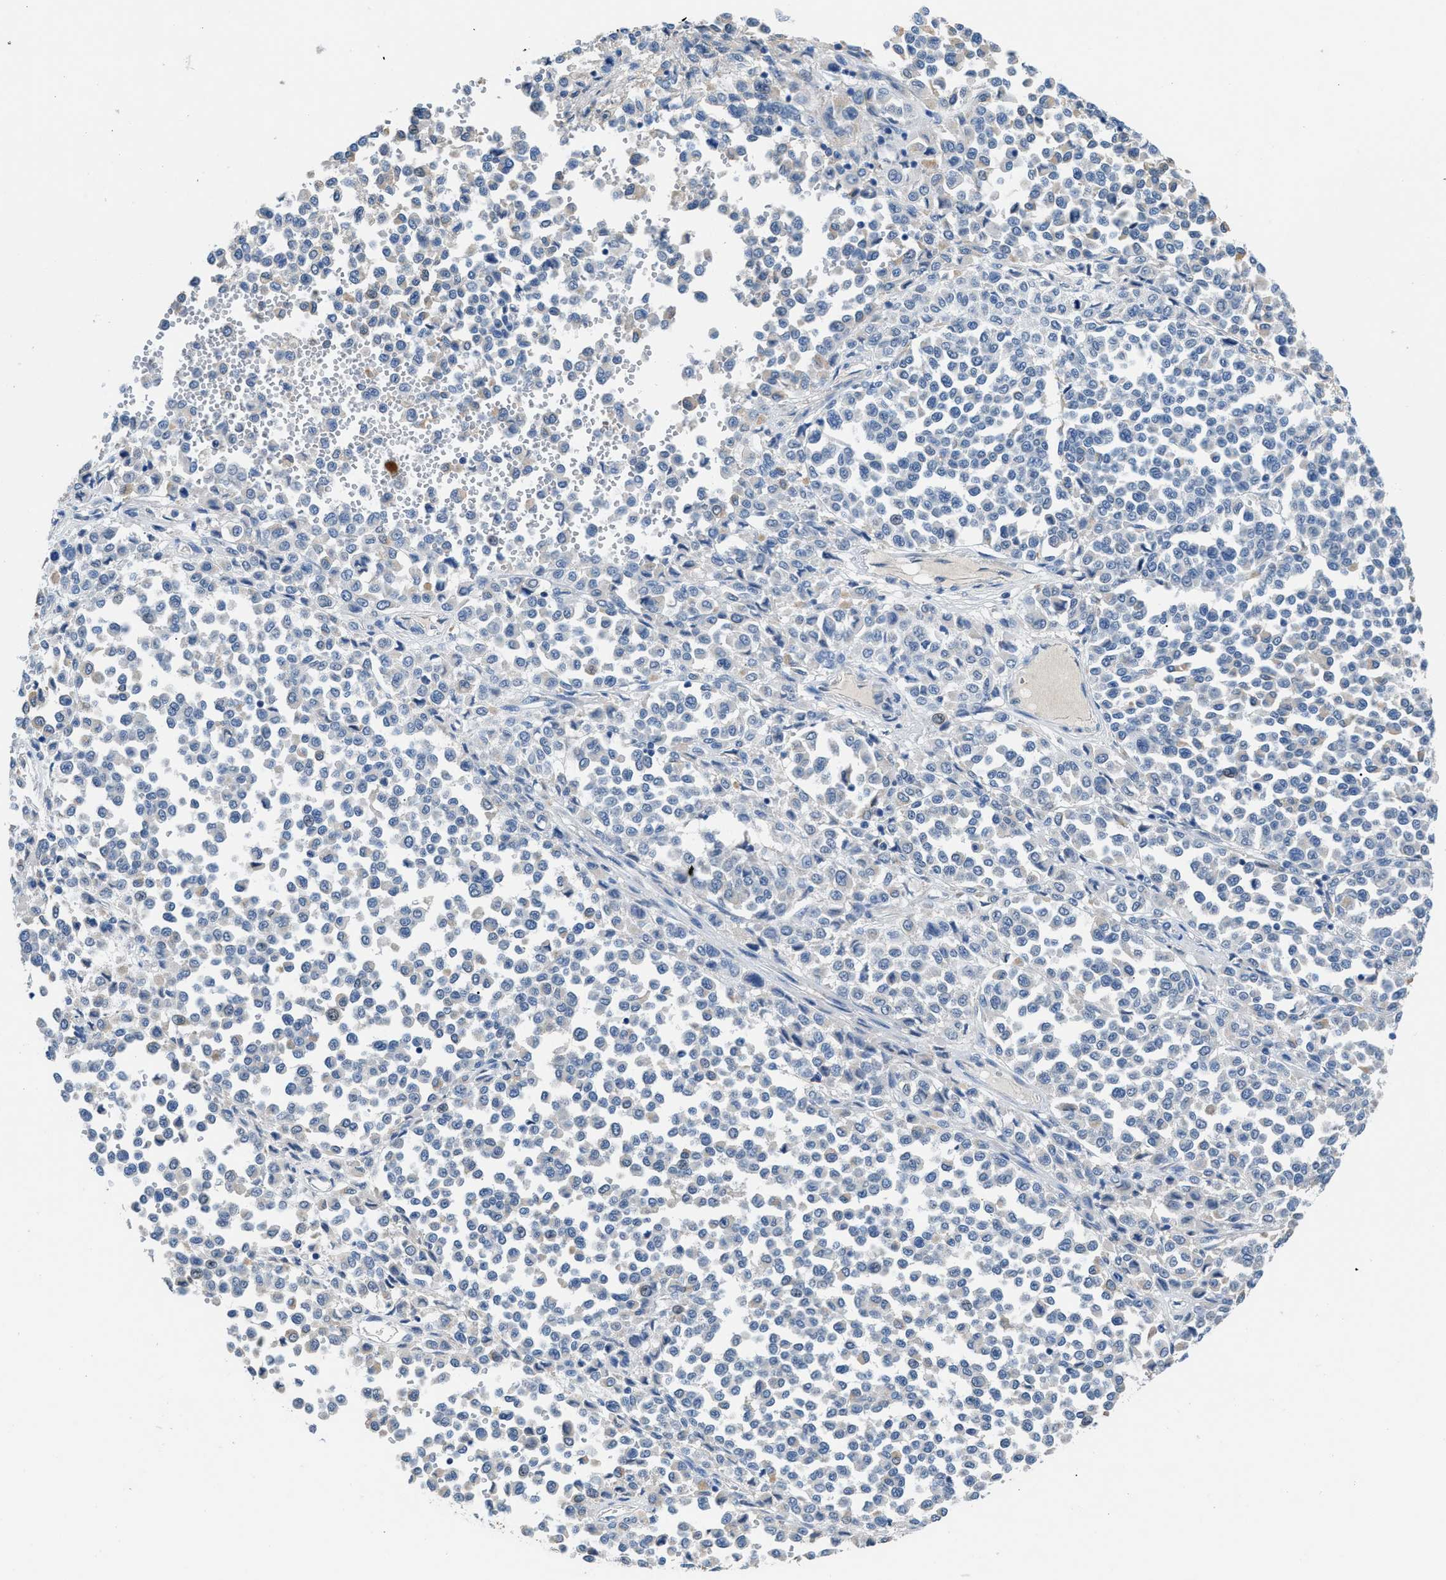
{"staining": {"intensity": "negative", "quantity": "none", "location": "none"}, "tissue": "melanoma", "cell_type": "Tumor cells", "image_type": "cancer", "snomed": [{"axis": "morphology", "description": "Malignant melanoma, Metastatic site"}, {"axis": "topography", "description": "Pancreas"}], "caption": "This is an immunohistochemistry (IHC) histopathology image of human melanoma. There is no positivity in tumor cells.", "gene": "SLC10A6", "patient": {"sex": "female", "age": 30}}